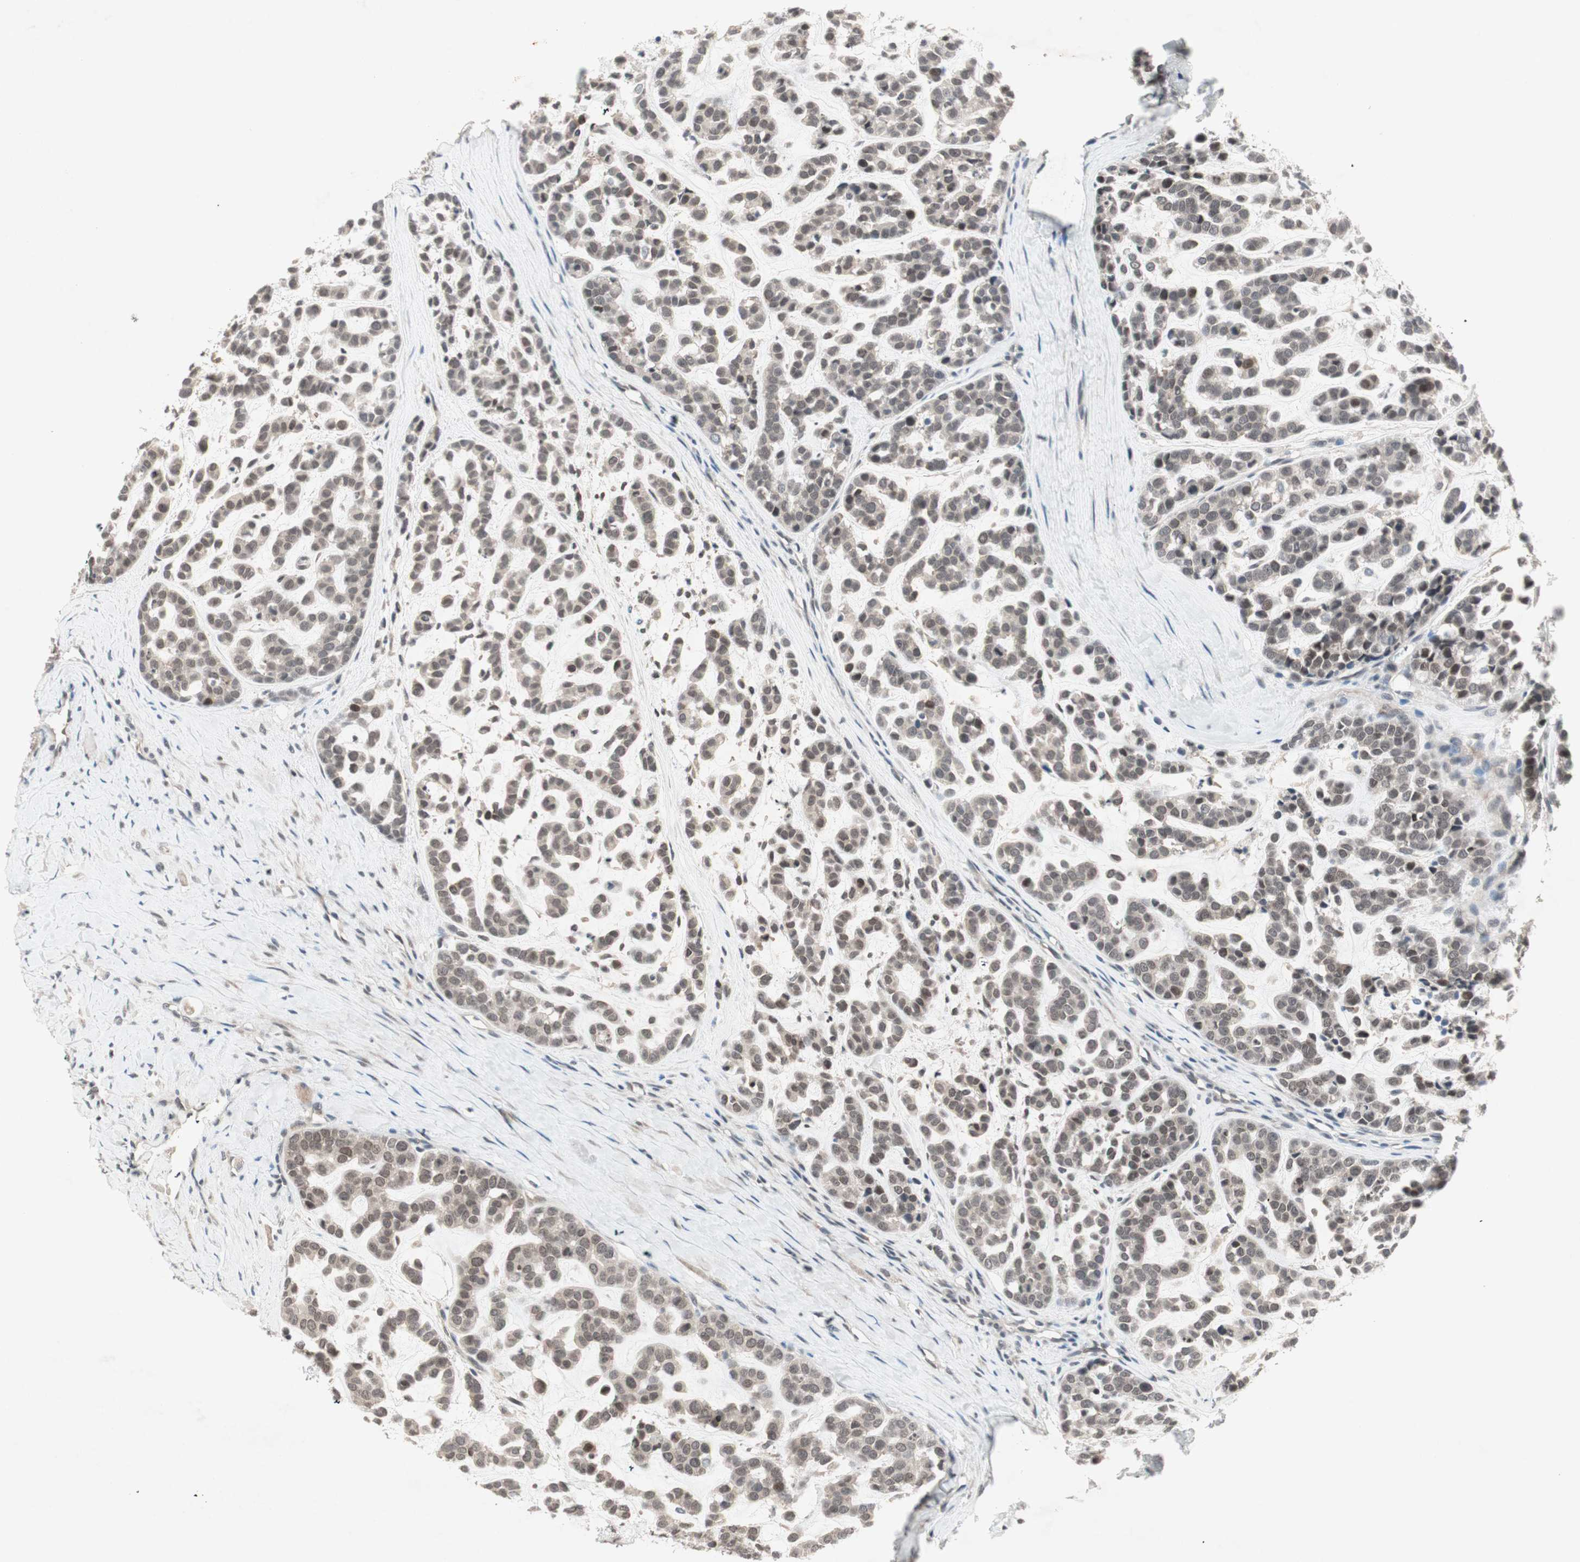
{"staining": {"intensity": "weak", "quantity": "25%-75%", "location": "cytoplasmic/membranous,nuclear"}, "tissue": "head and neck cancer", "cell_type": "Tumor cells", "image_type": "cancer", "snomed": [{"axis": "morphology", "description": "Adenocarcinoma, NOS"}, {"axis": "morphology", "description": "Adenoma, NOS"}, {"axis": "topography", "description": "Head-Neck"}], "caption": "Immunohistochemistry (IHC) histopathology image of neoplastic tissue: human adenocarcinoma (head and neck) stained using IHC demonstrates low levels of weak protein expression localized specifically in the cytoplasmic/membranous and nuclear of tumor cells, appearing as a cytoplasmic/membranous and nuclear brown color.", "gene": "PGBD1", "patient": {"sex": "female", "age": 55}}